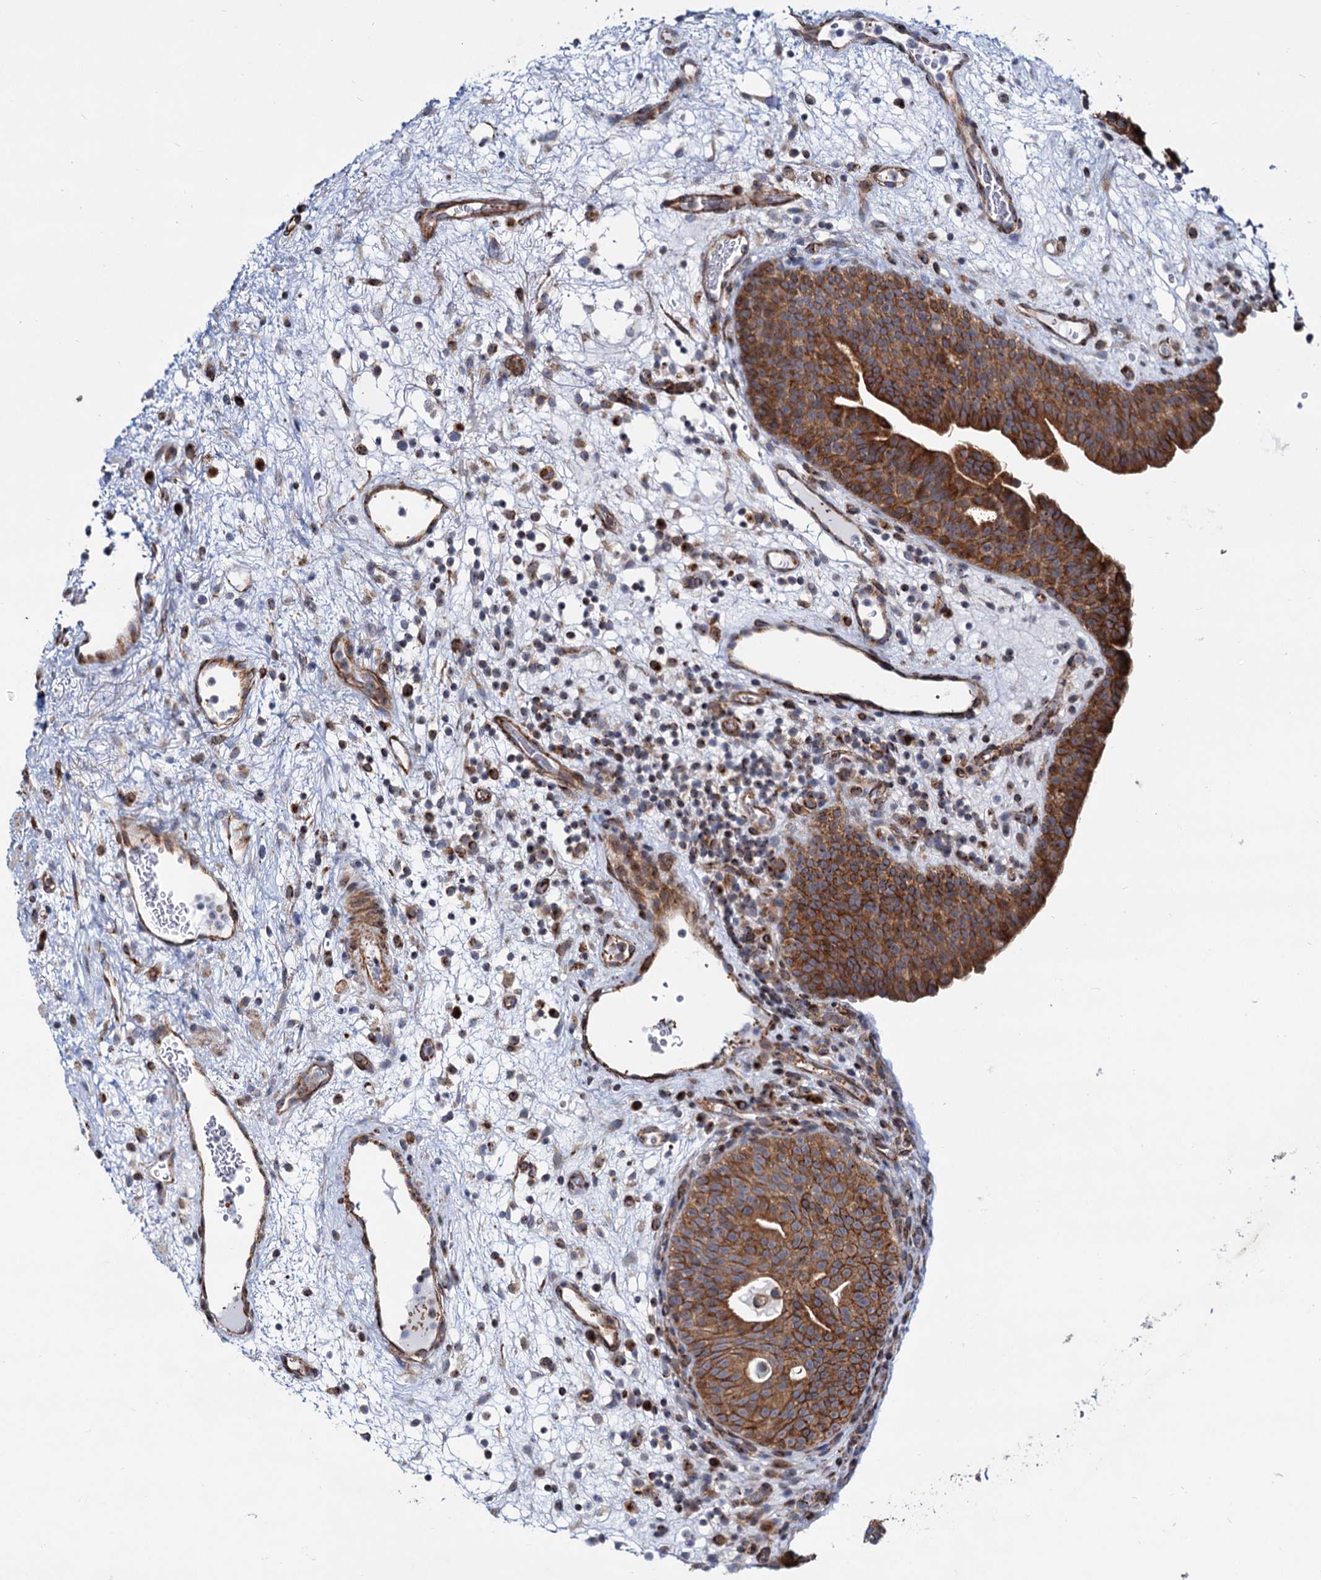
{"staining": {"intensity": "moderate", "quantity": ">75%", "location": "cytoplasmic/membranous"}, "tissue": "urinary bladder", "cell_type": "Urothelial cells", "image_type": "normal", "snomed": [{"axis": "morphology", "description": "Normal tissue, NOS"}, {"axis": "topography", "description": "Urinary bladder"}], "caption": "Immunohistochemistry staining of unremarkable urinary bladder, which demonstrates medium levels of moderate cytoplasmic/membranous positivity in about >75% of urothelial cells indicating moderate cytoplasmic/membranous protein staining. The staining was performed using DAB (3,3'-diaminobenzidine) (brown) for protein detection and nuclei were counterstained in hematoxylin (blue).", "gene": "PSEN1", "patient": {"sex": "male", "age": 71}}